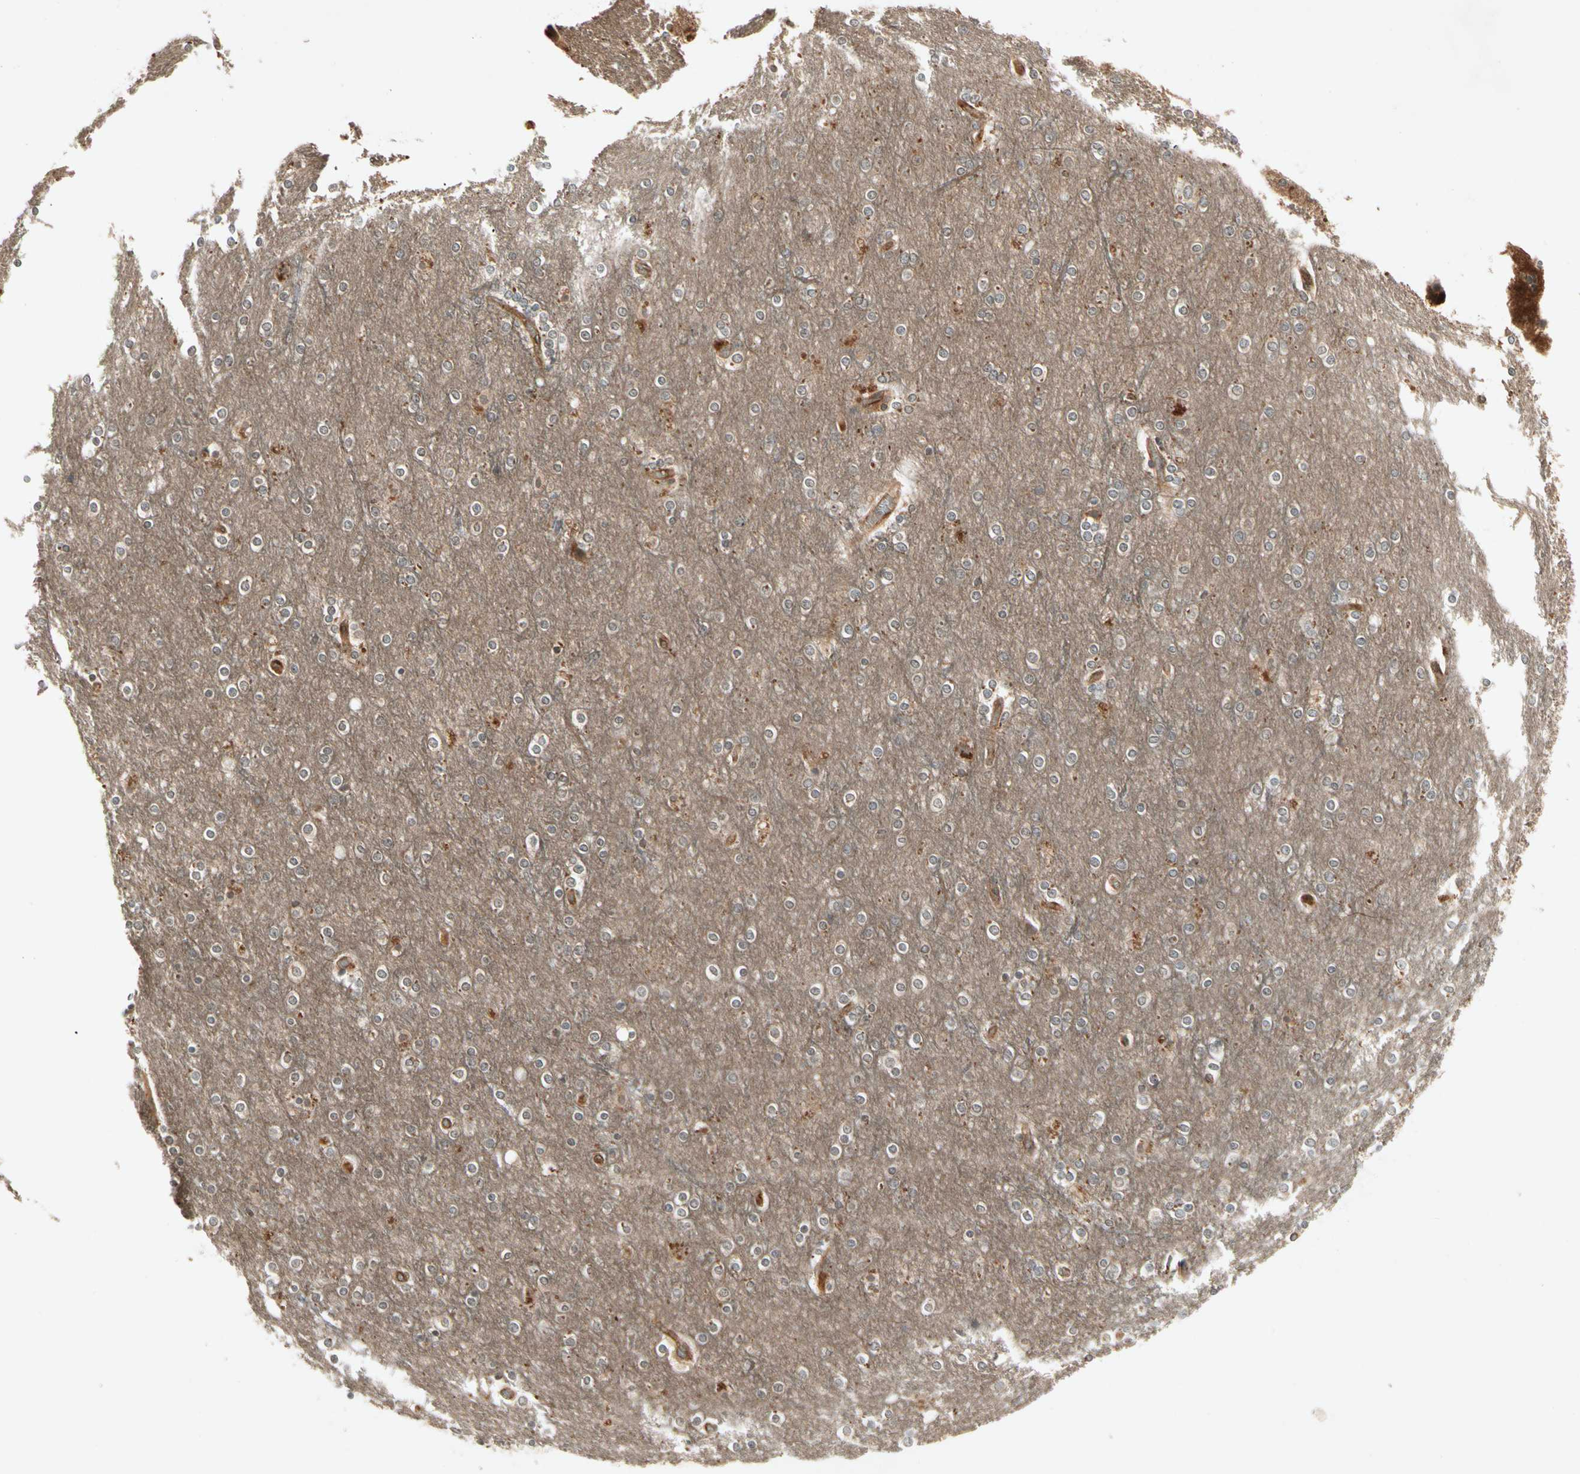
{"staining": {"intensity": "moderate", "quantity": "25%-75%", "location": "cytoplasmic/membranous"}, "tissue": "cerebral cortex", "cell_type": "Endothelial cells", "image_type": "normal", "snomed": [{"axis": "morphology", "description": "Normal tissue, NOS"}, {"axis": "topography", "description": "Cerebral cortex"}], "caption": "Endothelial cells reveal moderate cytoplasmic/membranous positivity in about 25%-75% of cells in benign cerebral cortex.", "gene": "FLOT1", "patient": {"sex": "female", "age": 54}}